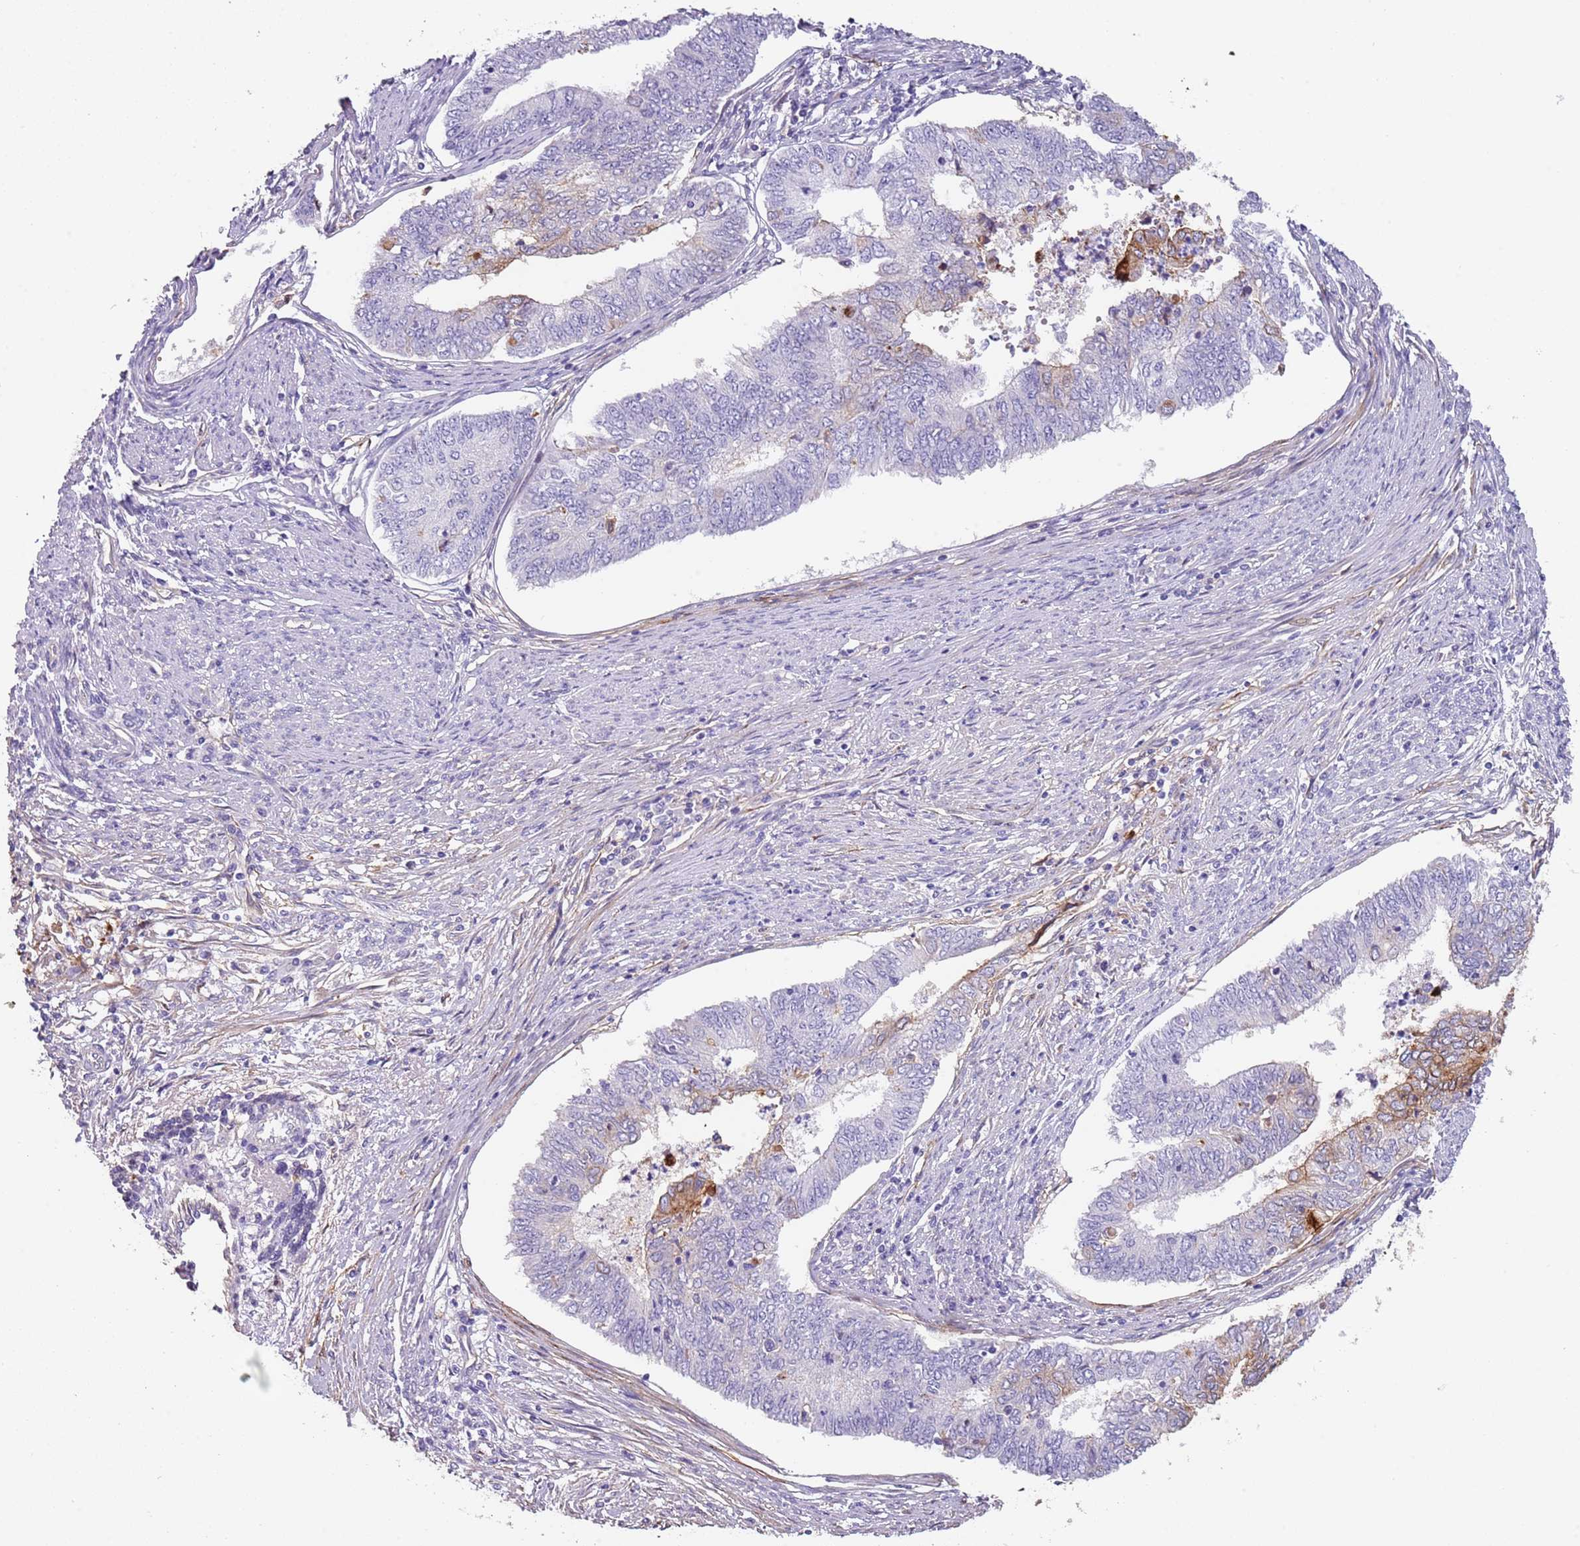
{"staining": {"intensity": "moderate", "quantity": "<25%", "location": "cytoplasmic/membranous"}, "tissue": "endometrial cancer", "cell_type": "Tumor cells", "image_type": "cancer", "snomed": [{"axis": "morphology", "description": "Adenocarcinoma, NOS"}, {"axis": "topography", "description": "Endometrium"}], "caption": "Immunohistochemistry (DAB (3,3'-diaminobenzidine)) staining of adenocarcinoma (endometrial) shows moderate cytoplasmic/membranous protein staining in approximately <25% of tumor cells.", "gene": "NBPF3", "patient": {"sex": "female", "age": 68}}